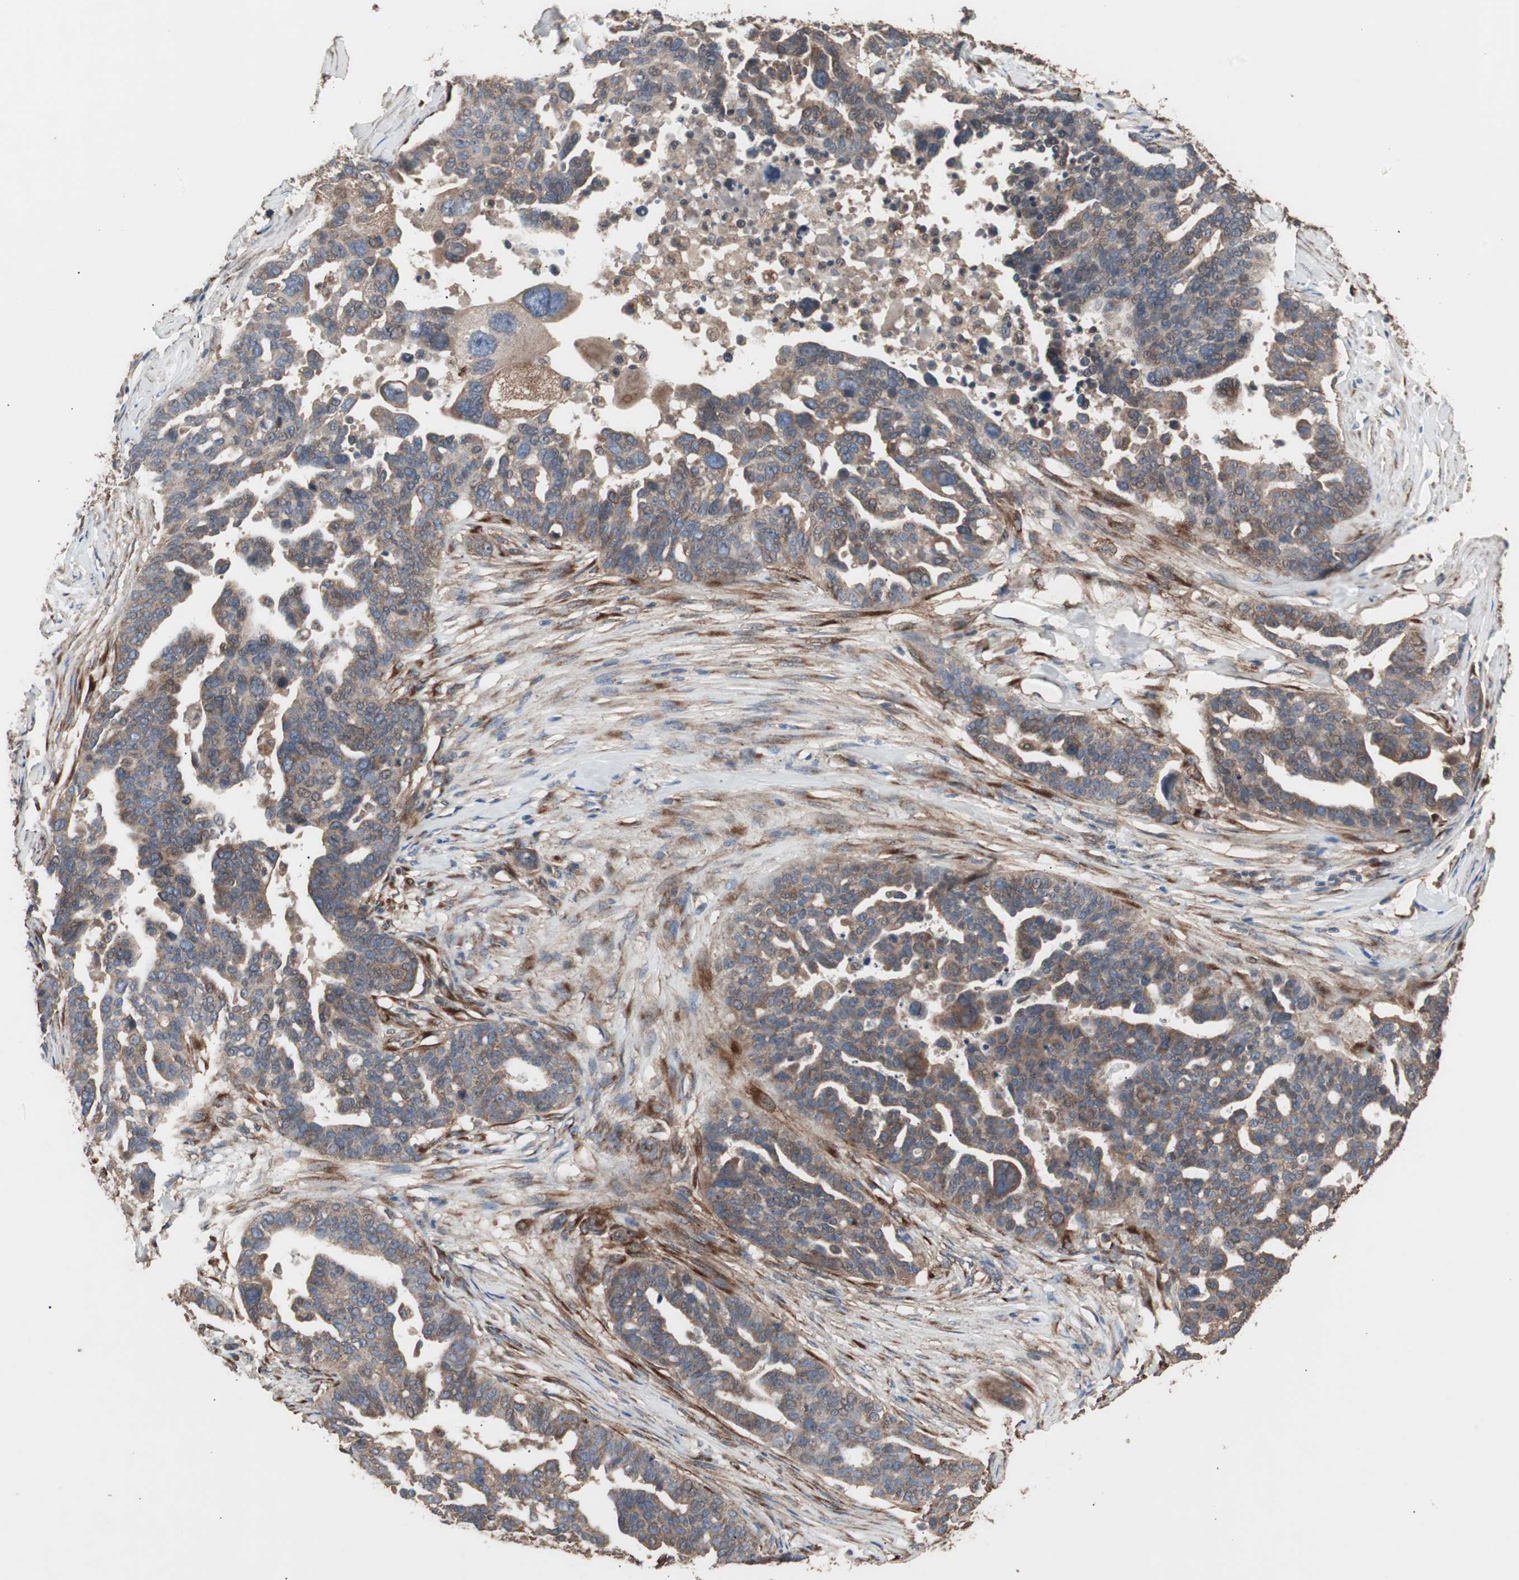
{"staining": {"intensity": "moderate", "quantity": "25%-75%", "location": "cytoplasmic/membranous"}, "tissue": "ovarian cancer", "cell_type": "Tumor cells", "image_type": "cancer", "snomed": [{"axis": "morphology", "description": "Cystadenocarcinoma, serous, NOS"}, {"axis": "topography", "description": "Ovary"}], "caption": "Human ovarian cancer (serous cystadenocarcinoma) stained with a protein marker displays moderate staining in tumor cells.", "gene": "LZTS1", "patient": {"sex": "female", "age": 59}}